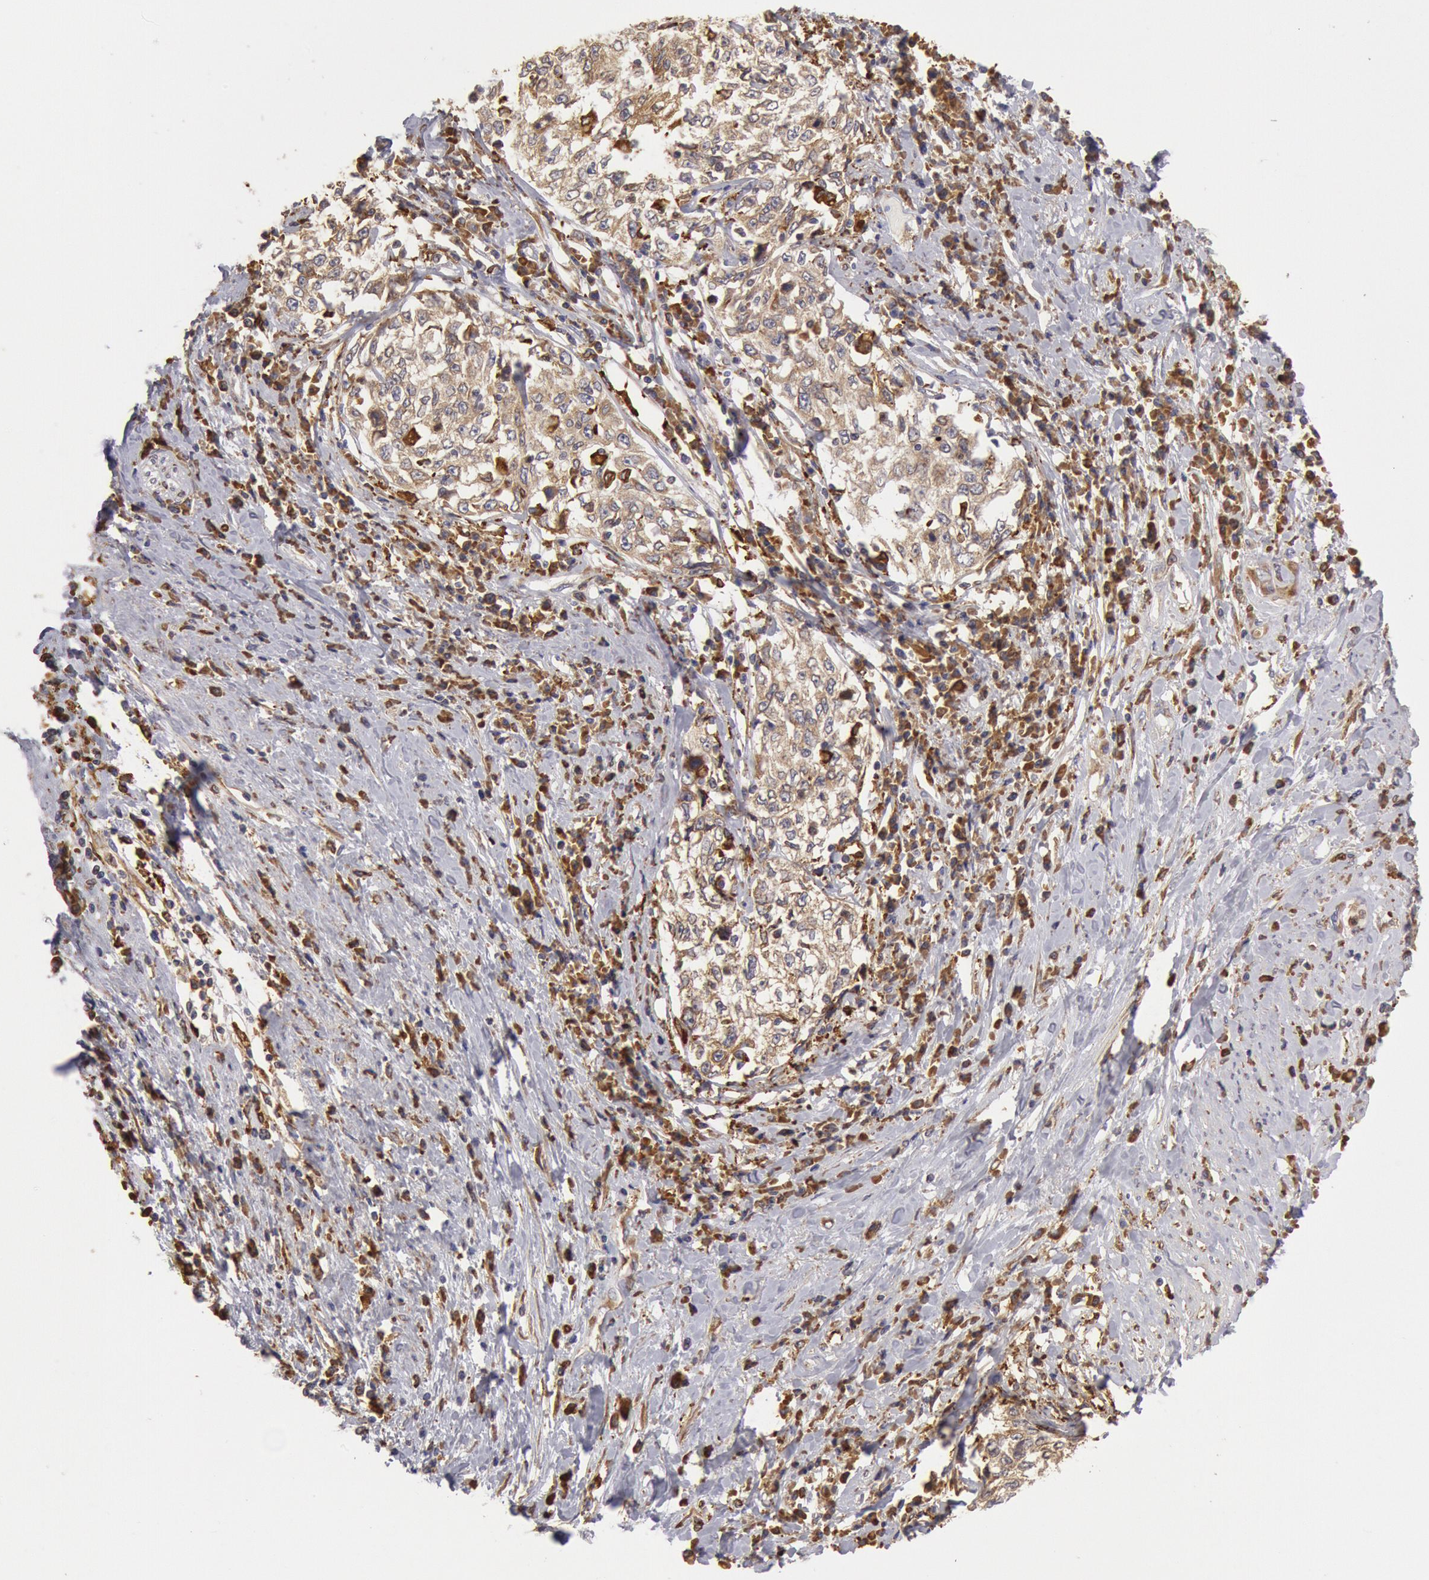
{"staining": {"intensity": "weak", "quantity": ">75%", "location": "cytoplasmic/membranous"}, "tissue": "cervical cancer", "cell_type": "Tumor cells", "image_type": "cancer", "snomed": [{"axis": "morphology", "description": "Squamous cell carcinoma, NOS"}, {"axis": "topography", "description": "Cervix"}], "caption": "Cervical squamous cell carcinoma stained for a protein (brown) displays weak cytoplasmic/membranous positive positivity in about >75% of tumor cells.", "gene": "ERP44", "patient": {"sex": "female", "age": 57}}